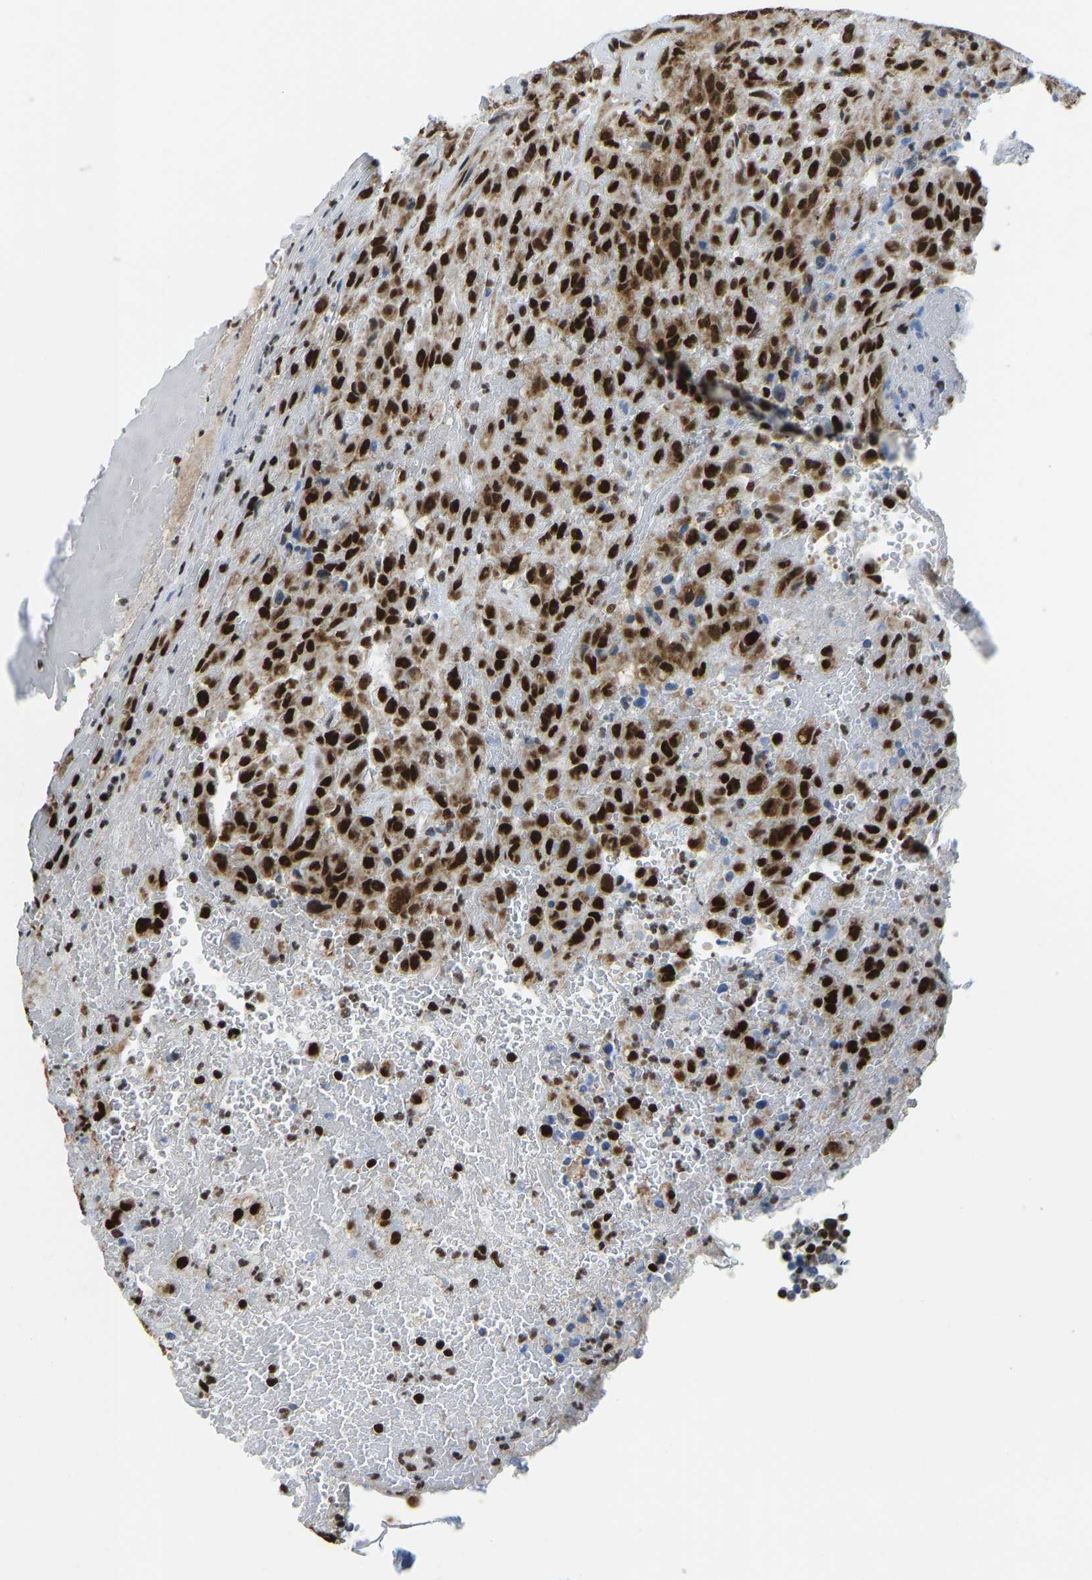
{"staining": {"intensity": "strong", "quantity": ">75%", "location": "cytoplasmic/membranous,nuclear"}, "tissue": "urothelial cancer", "cell_type": "Tumor cells", "image_type": "cancer", "snomed": [{"axis": "morphology", "description": "Urothelial carcinoma, High grade"}, {"axis": "topography", "description": "Urinary bladder"}], "caption": "High-power microscopy captured an immunohistochemistry histopathology image of urothelial cancer, revealing strong cytoplasmic/membranous and nuclear staining in approximately >75% of tumor cells.", "gene": "ZSCAN20", "patient": {"sex": "male", "age": 46}}